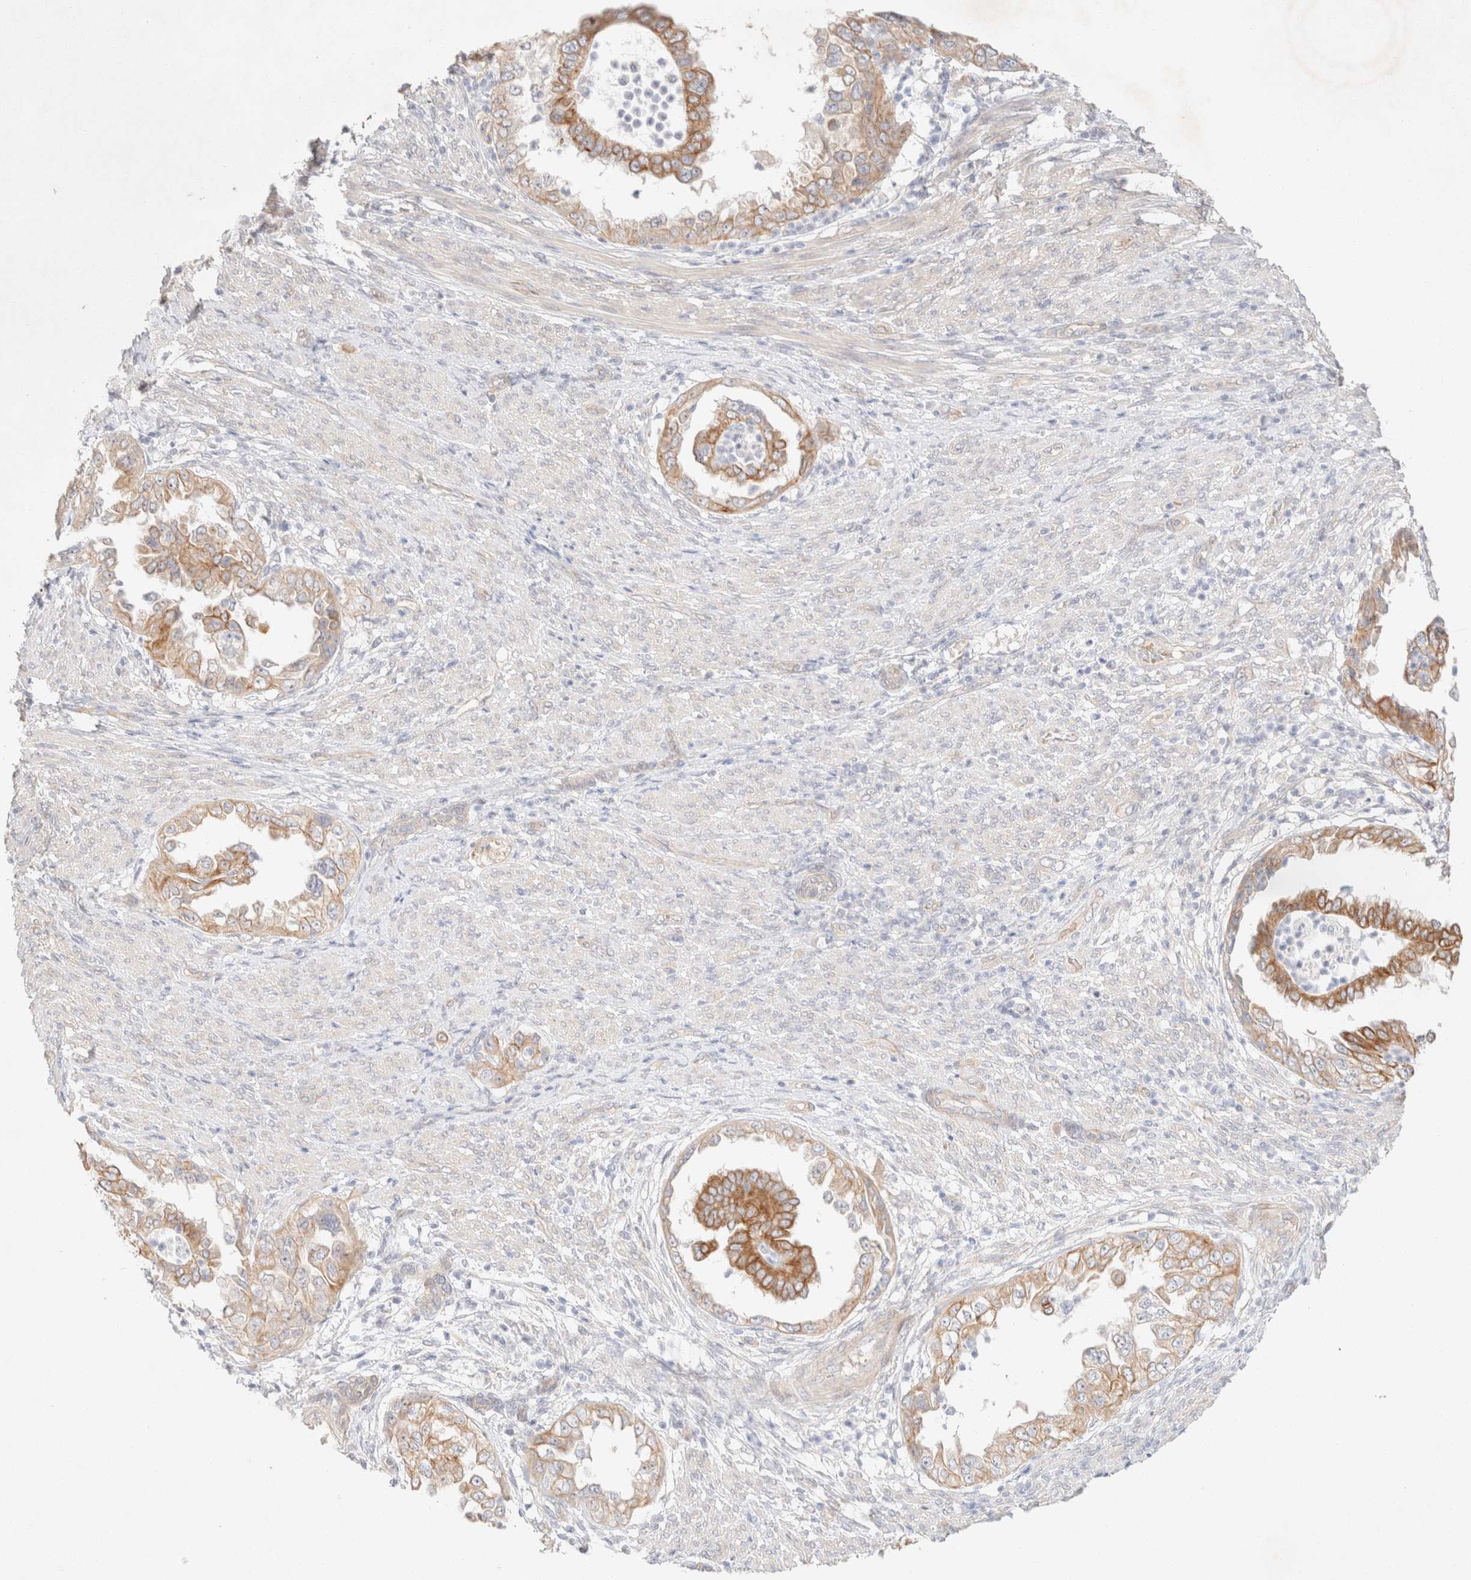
{"staining": {"intensity": "moderate", "quantity": ">75%", "location": "cytoplasmic/membranous"}, "tissue": "endometrial cancer", "cell_type": "Tumor cells", "image_type": "cancer", "snomed": [{"axis": "morphology", "description": "Adenocarcinoma, NOS"}, {"axis": "topography", "description": "Endometrium"}], "caption": "Immunohistochemistry (IHC) image of endometrial adenocarcinoma stained for a protein (brown), which displays medium levels of moderate cytoplasmic/membranous positivity in about >75% of tumor cells.", "gene": "CSNK1E", "patient": {"sex": "female", "age": 85}}